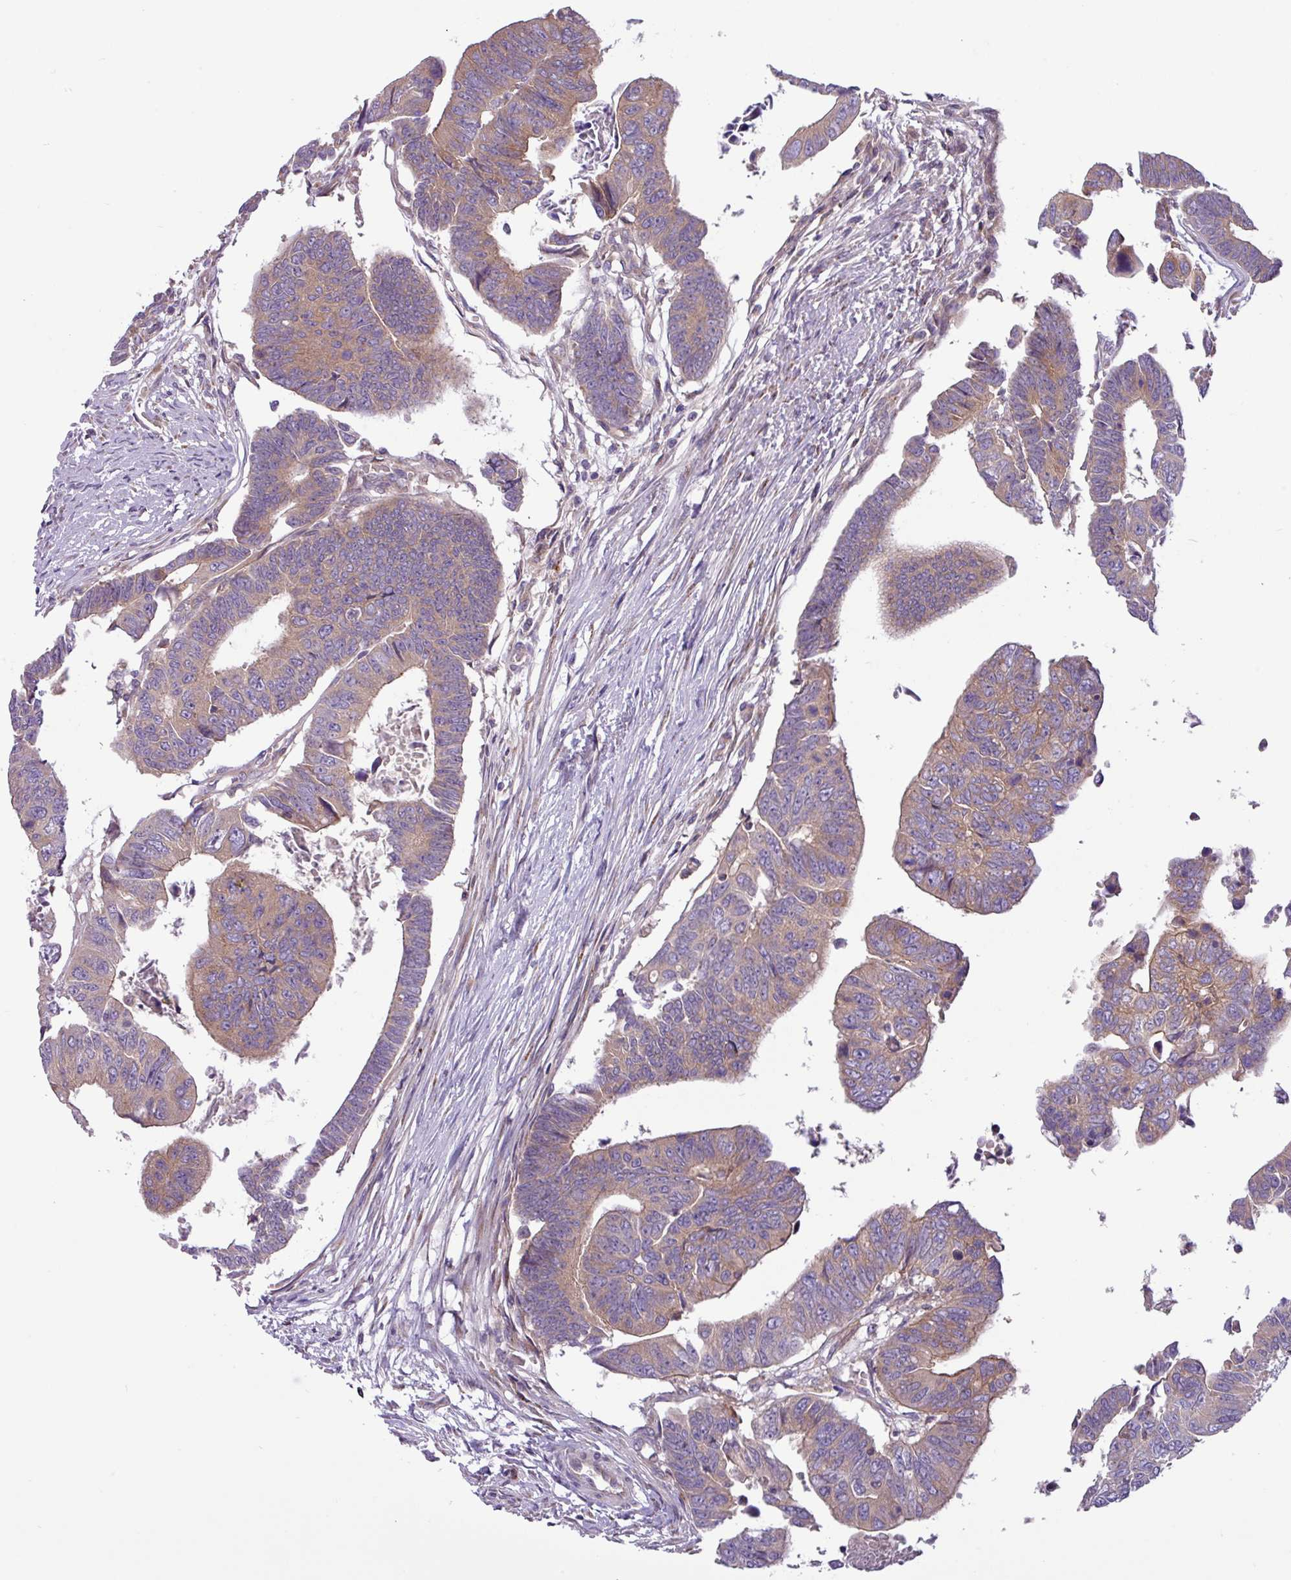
{"staining": {"intensity": "moderate", "quantity": "25%-75%", "location": "cytoplasmic/membranous"}, "tissue": "colorectal cancer", "cell_type": "Tumor cells", "image_type": "cancer", "snomed": [{"axis": "morphology", "description": "Adenocarcinoma, NOS"}, {"axis": "topography", "description": "Rectum"}], "caption": "Adenocarcinoma (colorectal) tissue demonstrates moderate cytoplasmic/membranous staining in approximately 25%-75% of tumor cells", "gene": "RAB19", "patient": {"sex": "female", "age": 65}}